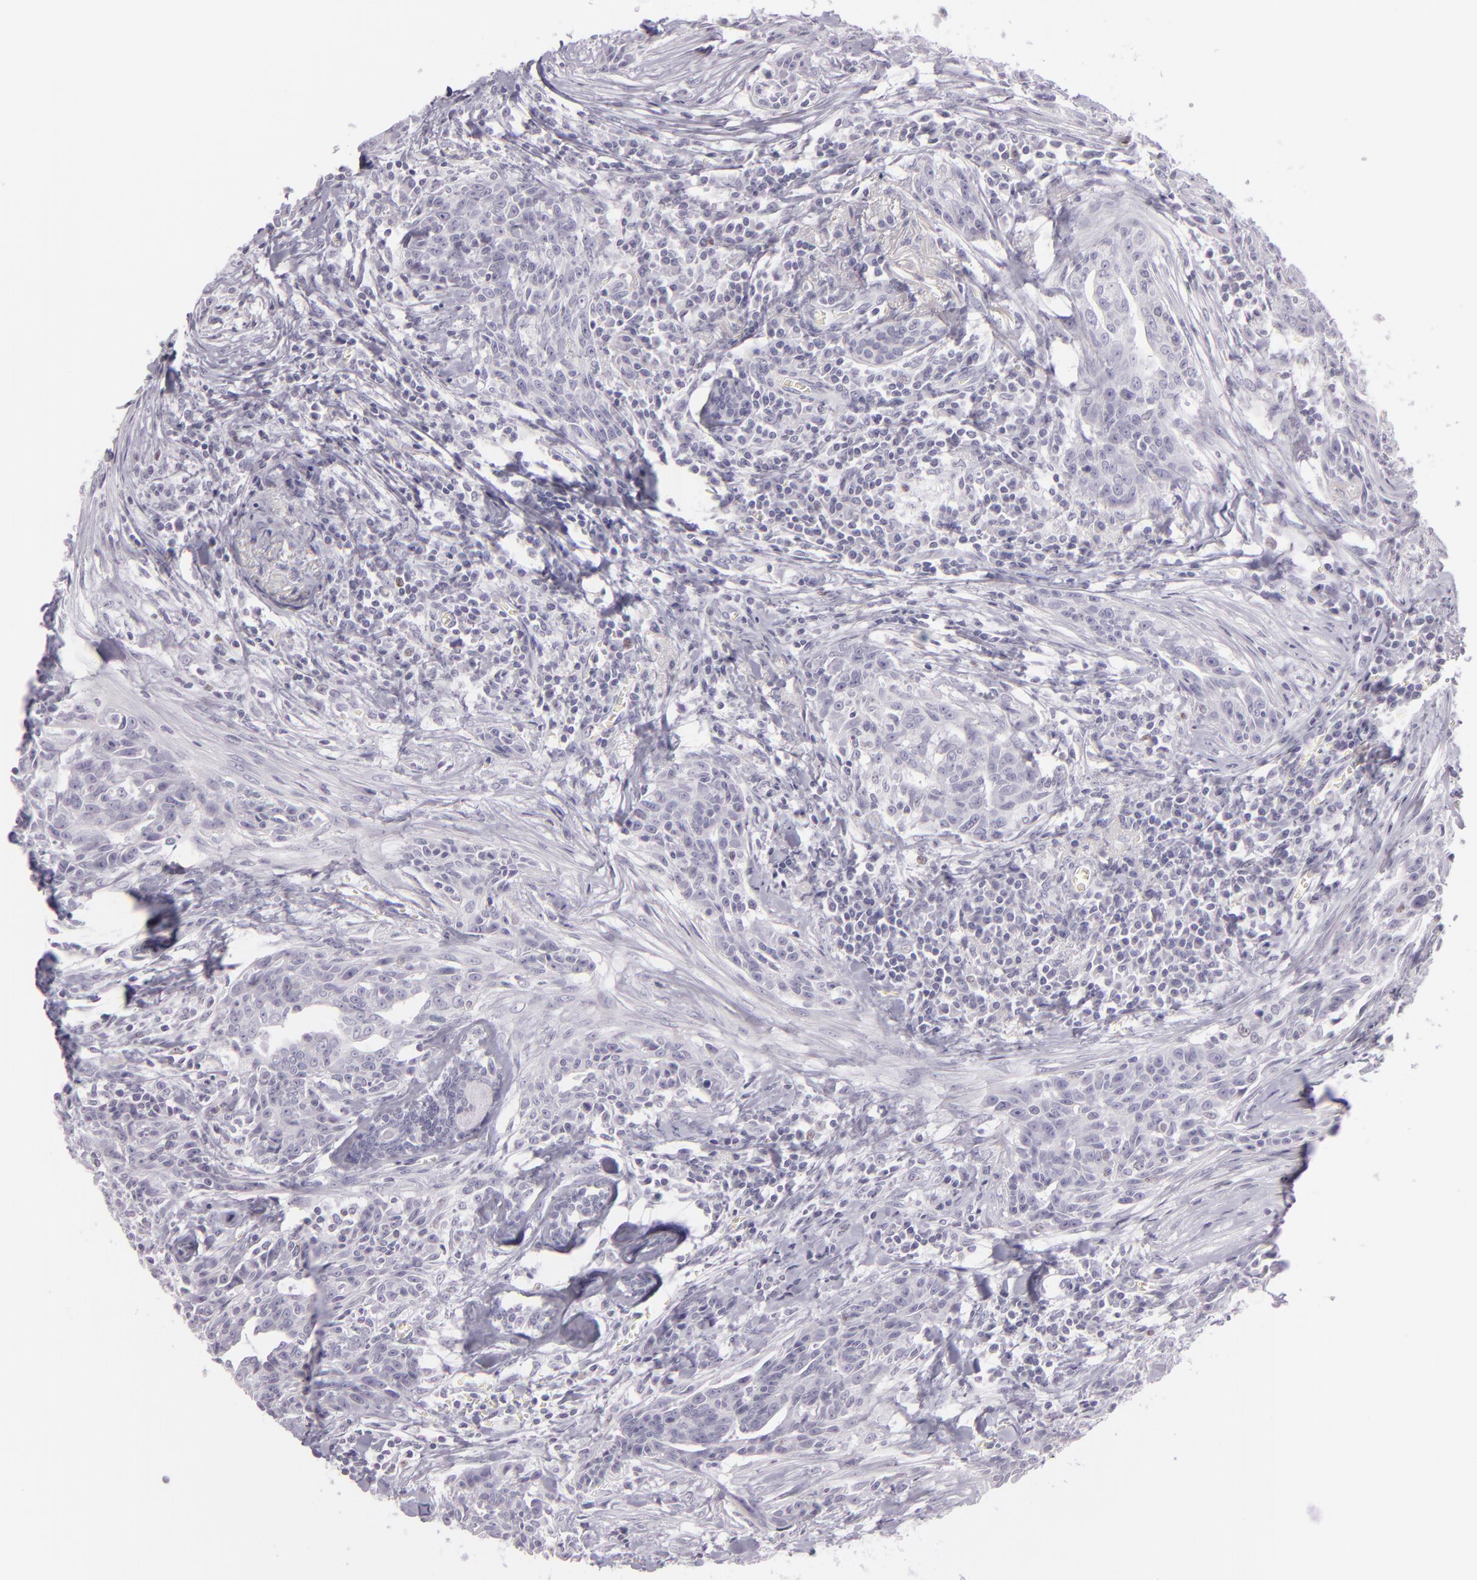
{"staining": {"intensity": "negative", "quantity": "none", "location": "none"}, "tissue": "breast cancer", "cell_type": "Tumor cells", "image_type": "cancer", "snomed": [{"axis": "morphology", "description": "Duct carcinoma"}, {"axis": "topography", "description": "Breast"}], "caption": "The IHC image has no significant staining in tumor cells of invasive ductal carcinoma (breast) tissue. (DAB immunohistochemistry (IHC), high magnification).", "gene": "MCM3", "patient": {"sex": "female", "age": 50}}